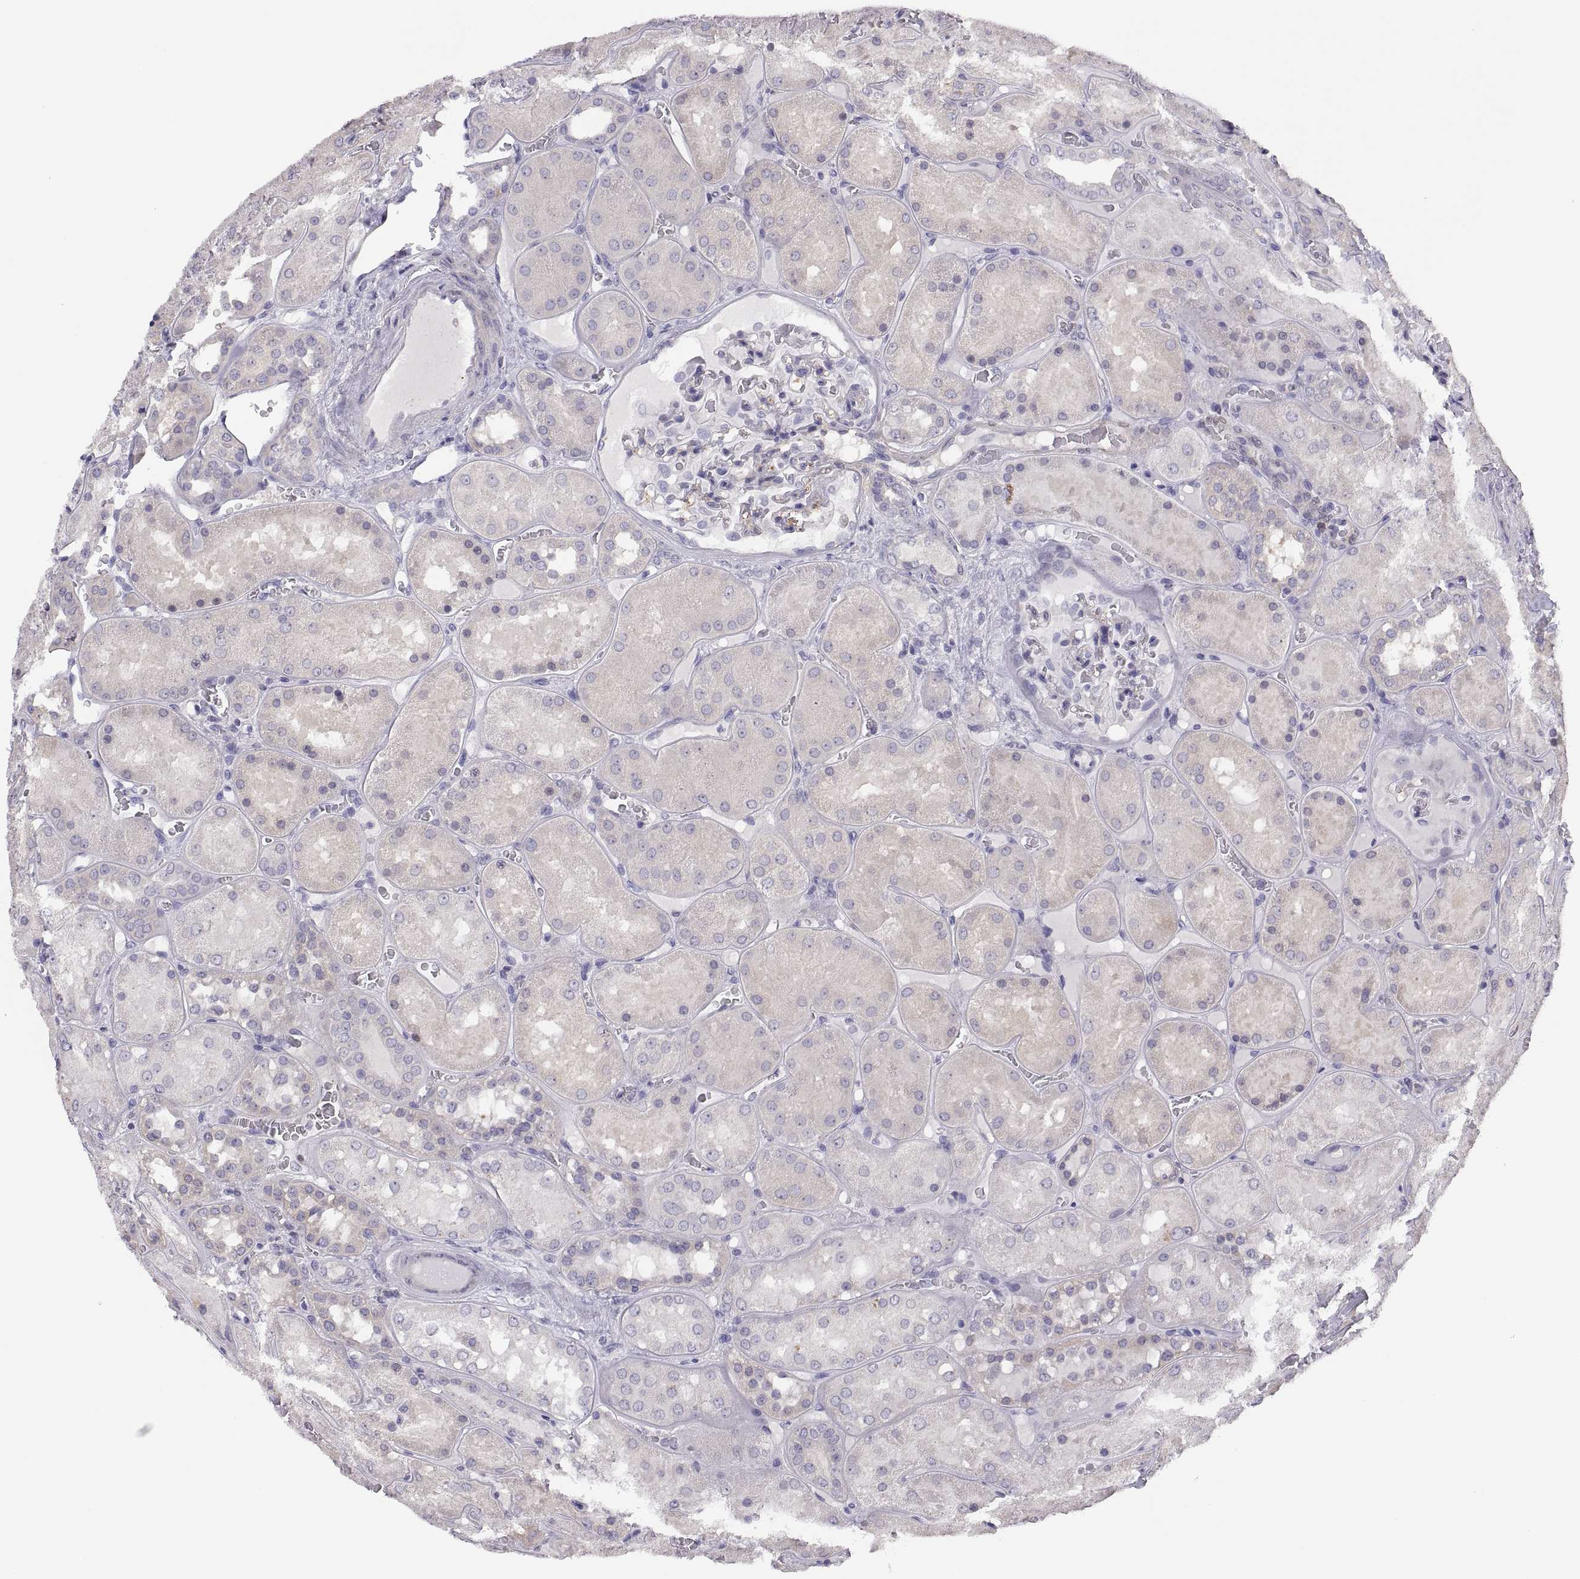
{"staining": {"intensity": "negative", "quantity": "none", "location": "none"}, "tissue": "kidney", "cell_type": "Cells in glomeruli", "image_type": "normal", "snomed": [{"axis": "morphology", "description": "Normal tissue, NOS"}, {"axis": "topography", "description": "Kidney"}], "caption": "High magnification brightfield microscopy of unremarkable kidney stained with DAB (3,3'-diaminobenzidine) (brown) and counterstained with hematoxylin (blue): cells in glomeruli show no significant expression. The staining is performed using DAB (3,3'-diaminobenzidine) brown chromogen with nuclei counter-stained in using hematoxylin.", "gene": "STRC", "patient": {"sex": "male", "age": 73}}